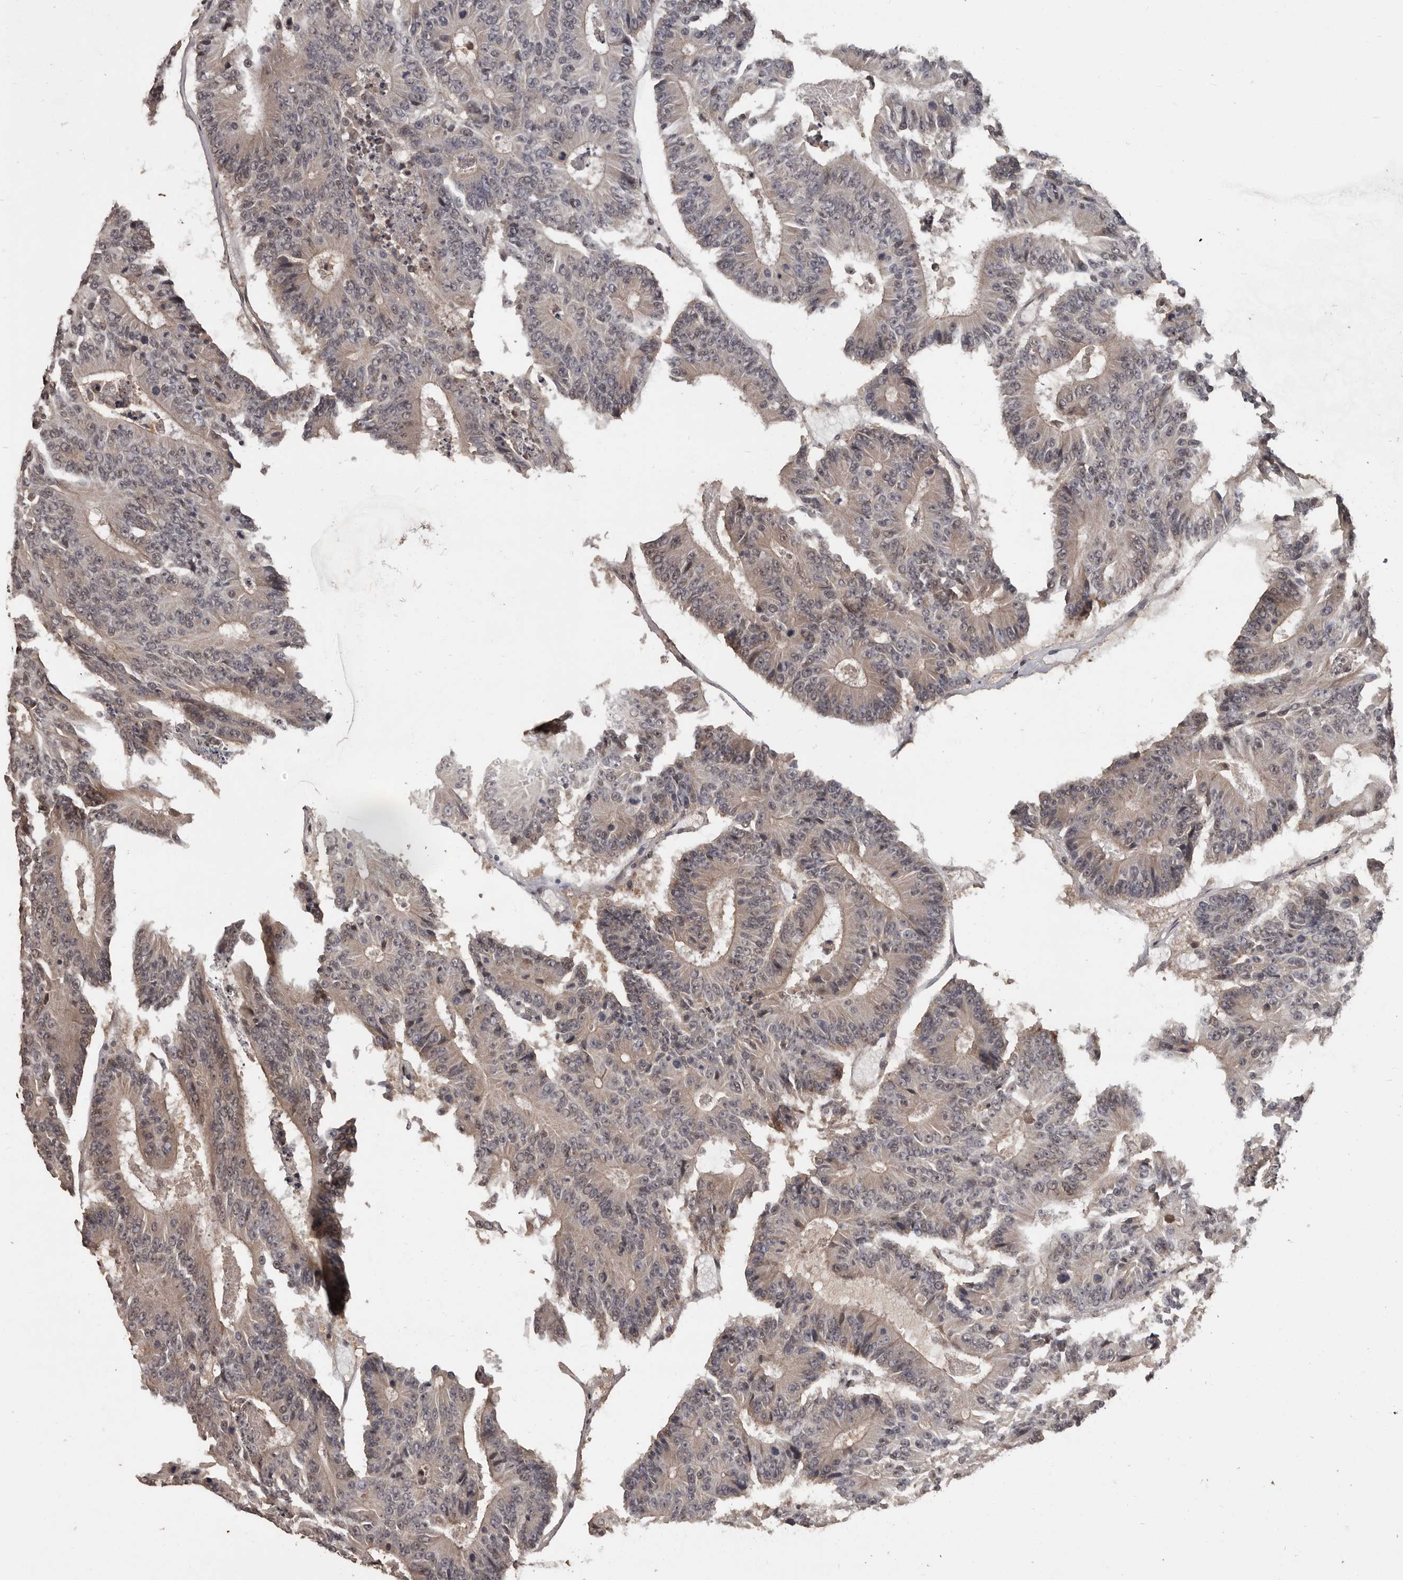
{"staining": {"intensity": "weak", "quantity": "25%-75%", "location": "cytoplasmic/membranous"}, "tissue": "colorectal cancer", "cell_type": "Tumor cells", "image_type": "cancer", "snomed": [{"axis": "morphology", "description": "Adenocarcinoma, NOS"}, {"axis": "topography", "description": "Colon"}], "caption": "Immunohistochemistry (IHC) (DAB) staining of human adenocarcinoma (colorectal) shows weak cytoplasmic/membranous protein staining in approximately 25%-75% of tumor cells. (DAB = brown stain, brightfield microscopy at high magnification).", "gene": "ZFP14", "patient": {"sex": "male", "age": 83}}